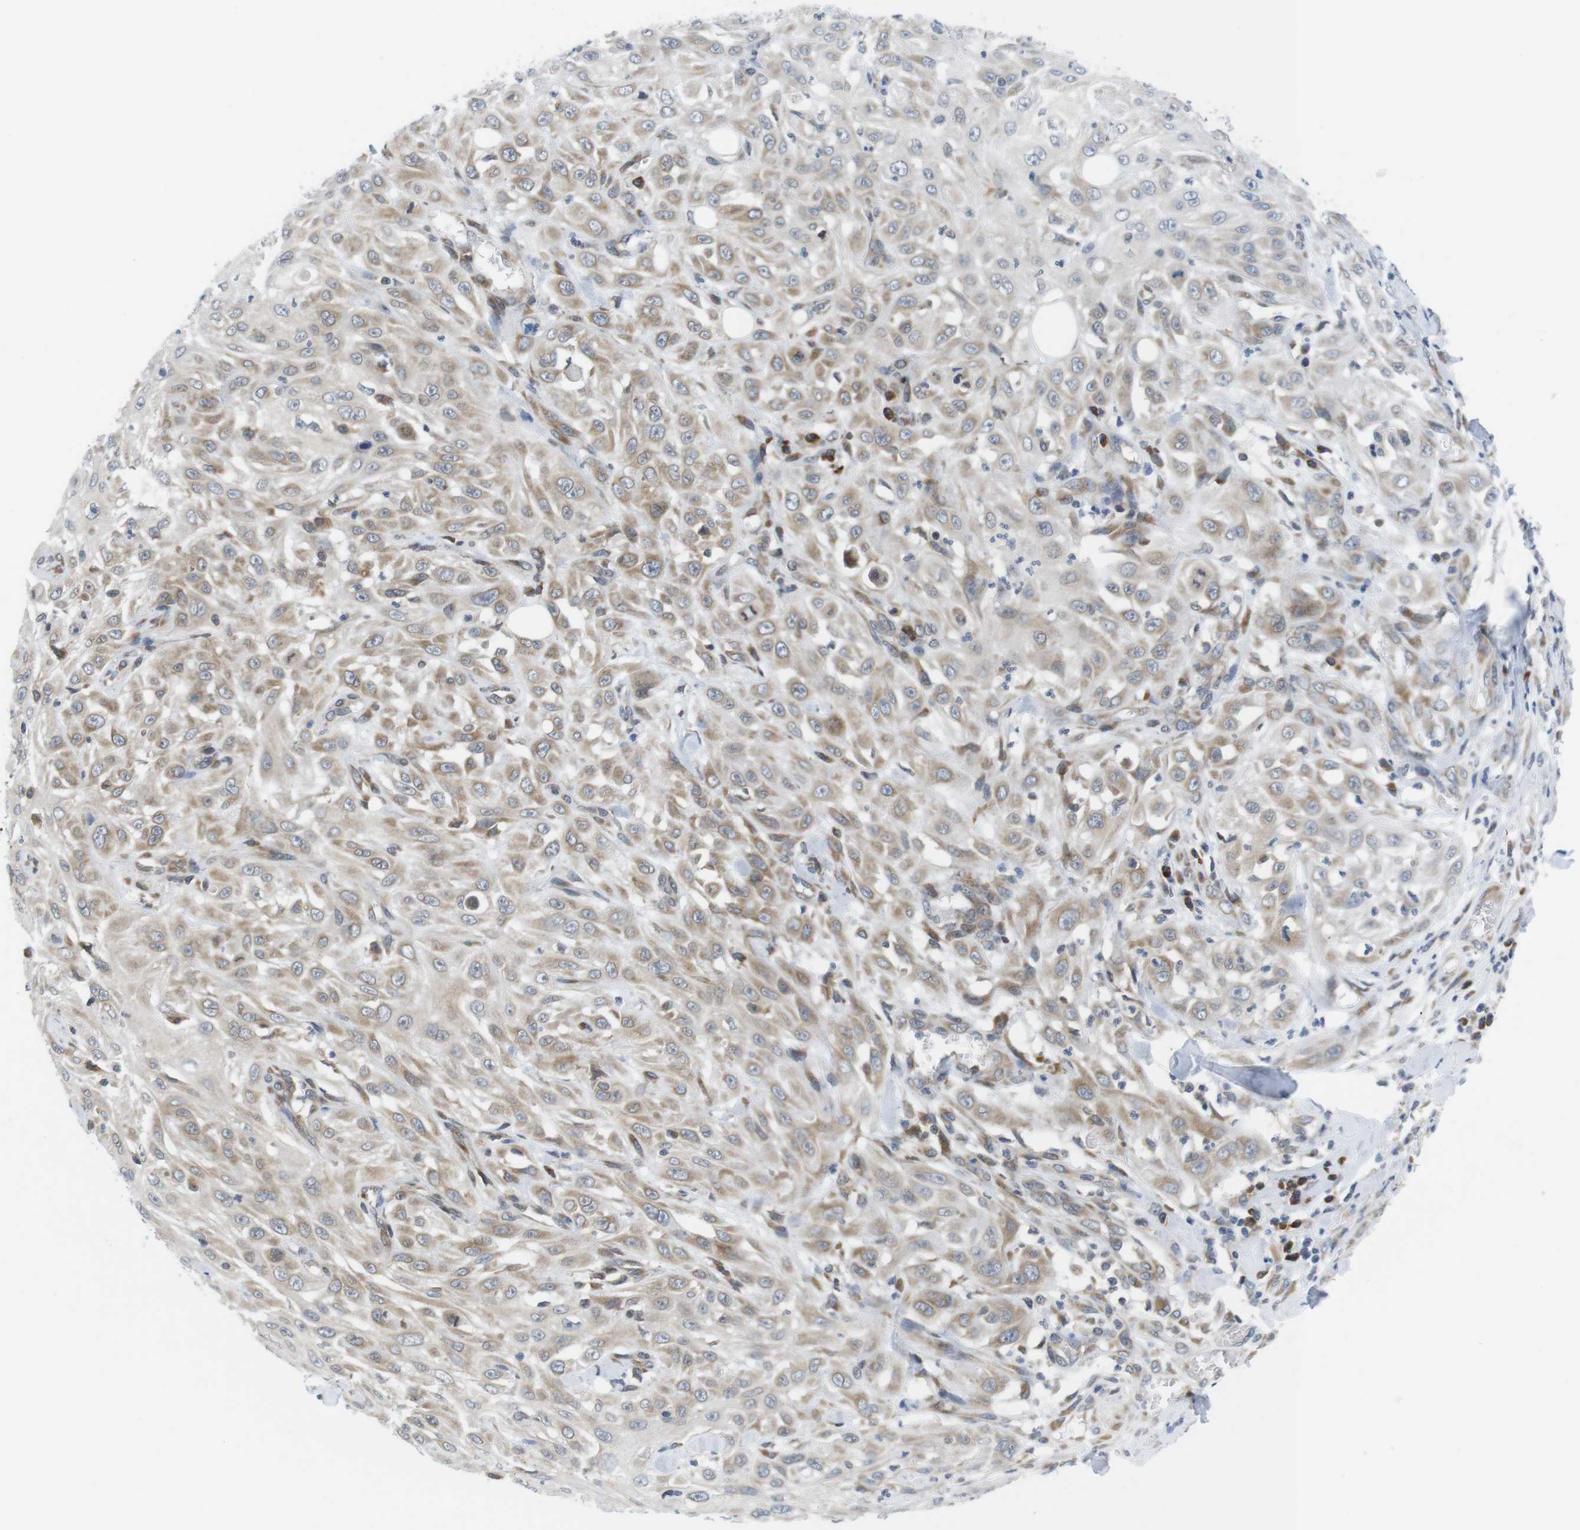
{"staining": {"intensity": "weak", "quantity": ">75%", "location": "cytoplasmic/membranous"}, "tissue": "skin cancer", "cell_type": "Tumor cells", "image_type": "cancer", "snomed": [{"axis": "morphology", "description": "Squamous cell carcinoma, NOS"}, {"axis": "morphology", "description": "Squamous cell carcinoma, metastatic, NOS"}, {"axis": "topography", "description": "Skin"}, {"axis": "topography", "description": "Lymph node"}], "caption": "DAB (3,3'-diaminobenzidine) immunohistochemical staining of skin cancer displays weak cytoplasmic/membranous protein staining in about >75% of tumor cells.", "gene": "ERGIC3", "patient": {"sex": "male", "age": 75}}